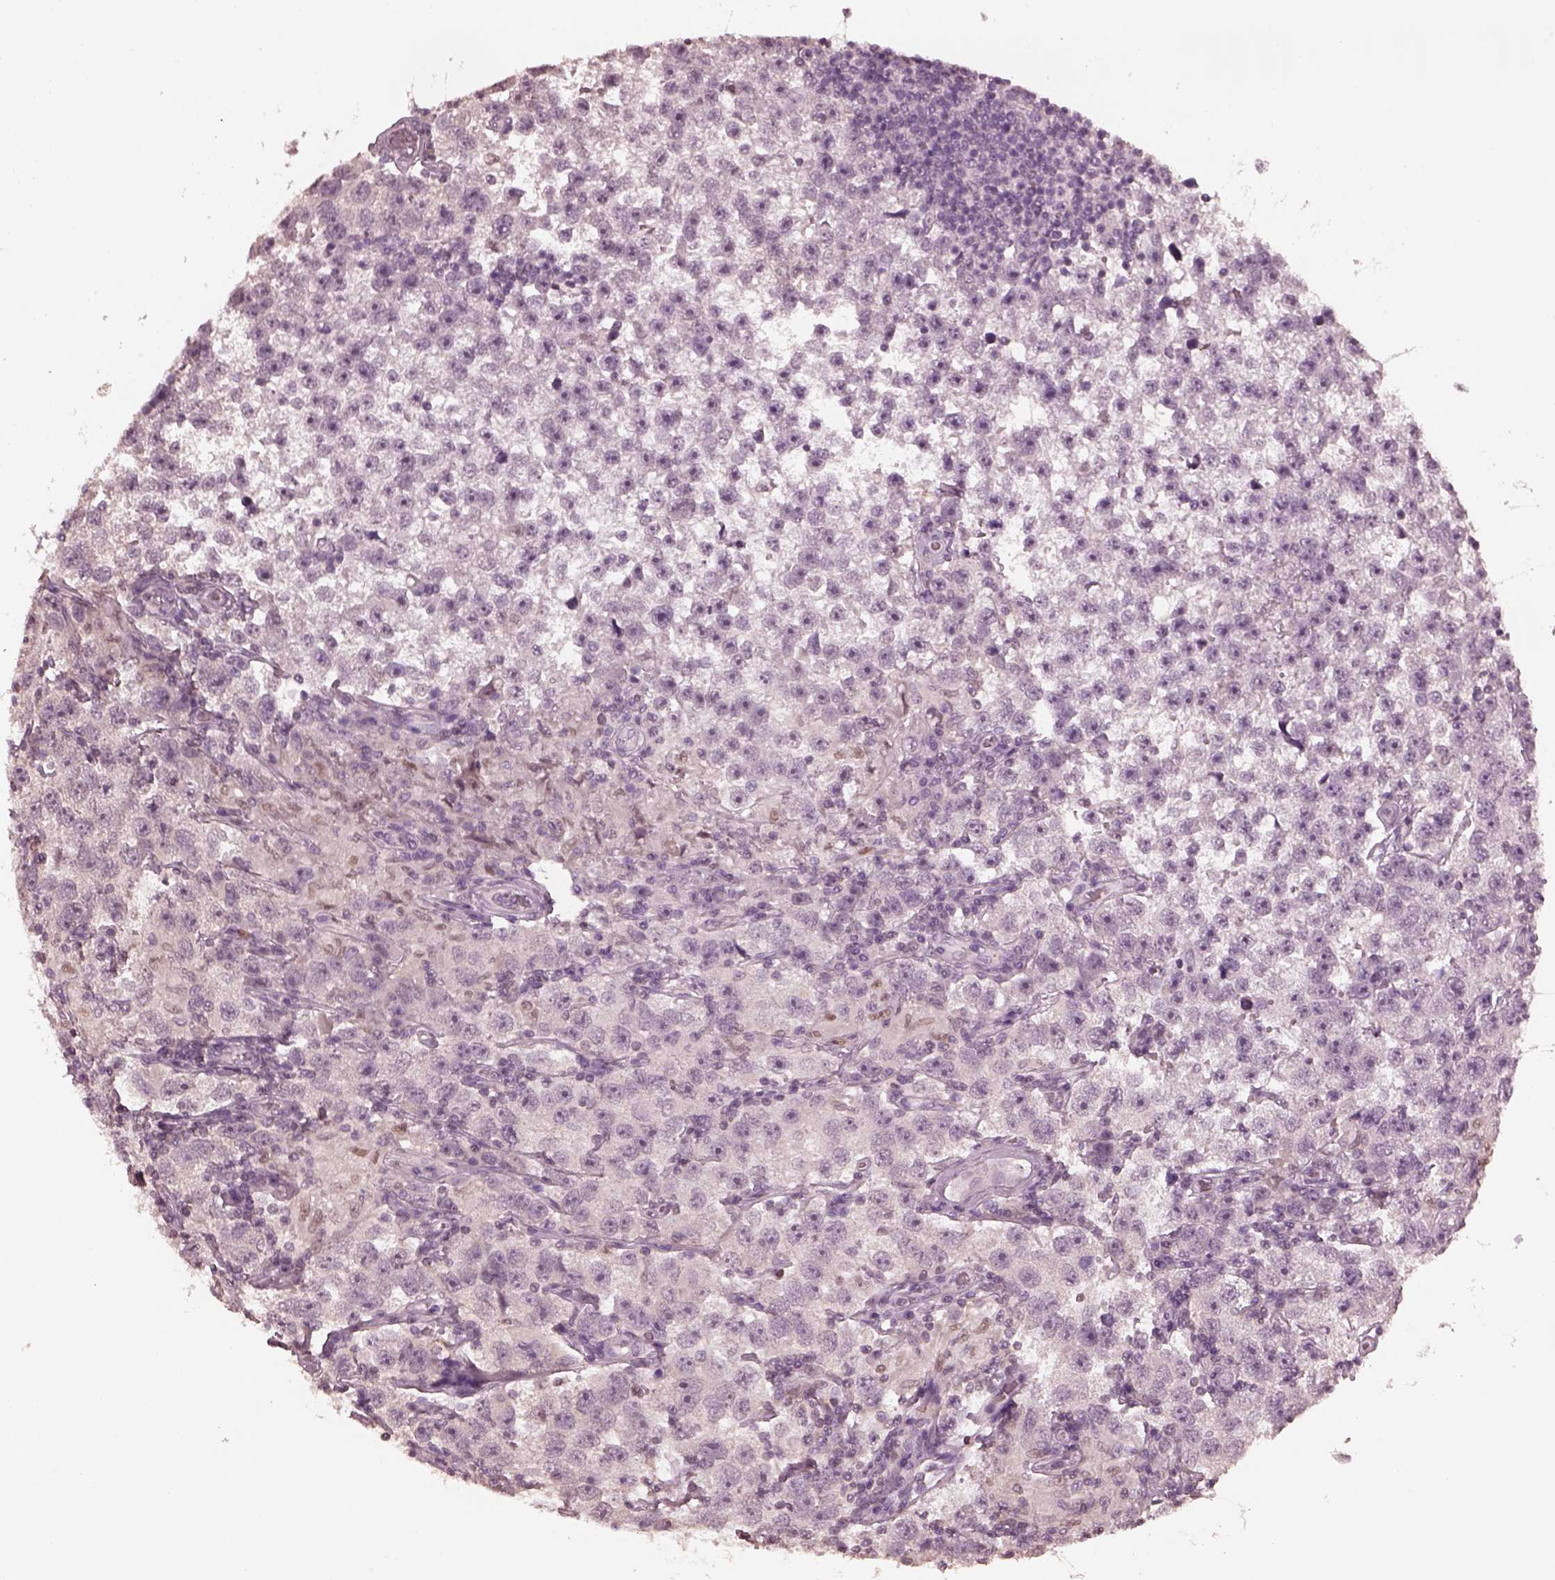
{"staining": {"intensity": "negative", "quantity": "none", "location": "none"}, "tissue": "testis cancer", "cell_type": "Tumor cells", "image_type": "cancer", "snomed": [{"axis": "morphology", "description": "Seminoma, NOS"}, {"axis": "topography", "description": "Testis"}], "caption": "IHC micrograph of neoplastic tissue: human seminoma (testis) stained with DAB (3,3'-diaminobenzidine) demonstrates no significant protein staining in tumor cells. The staining is performed using DAB brown chromogen with nuclei counter-stained in using hematoxylin.", "gene": "TSKS", "patient": {"sex": "male", "age": 26}}